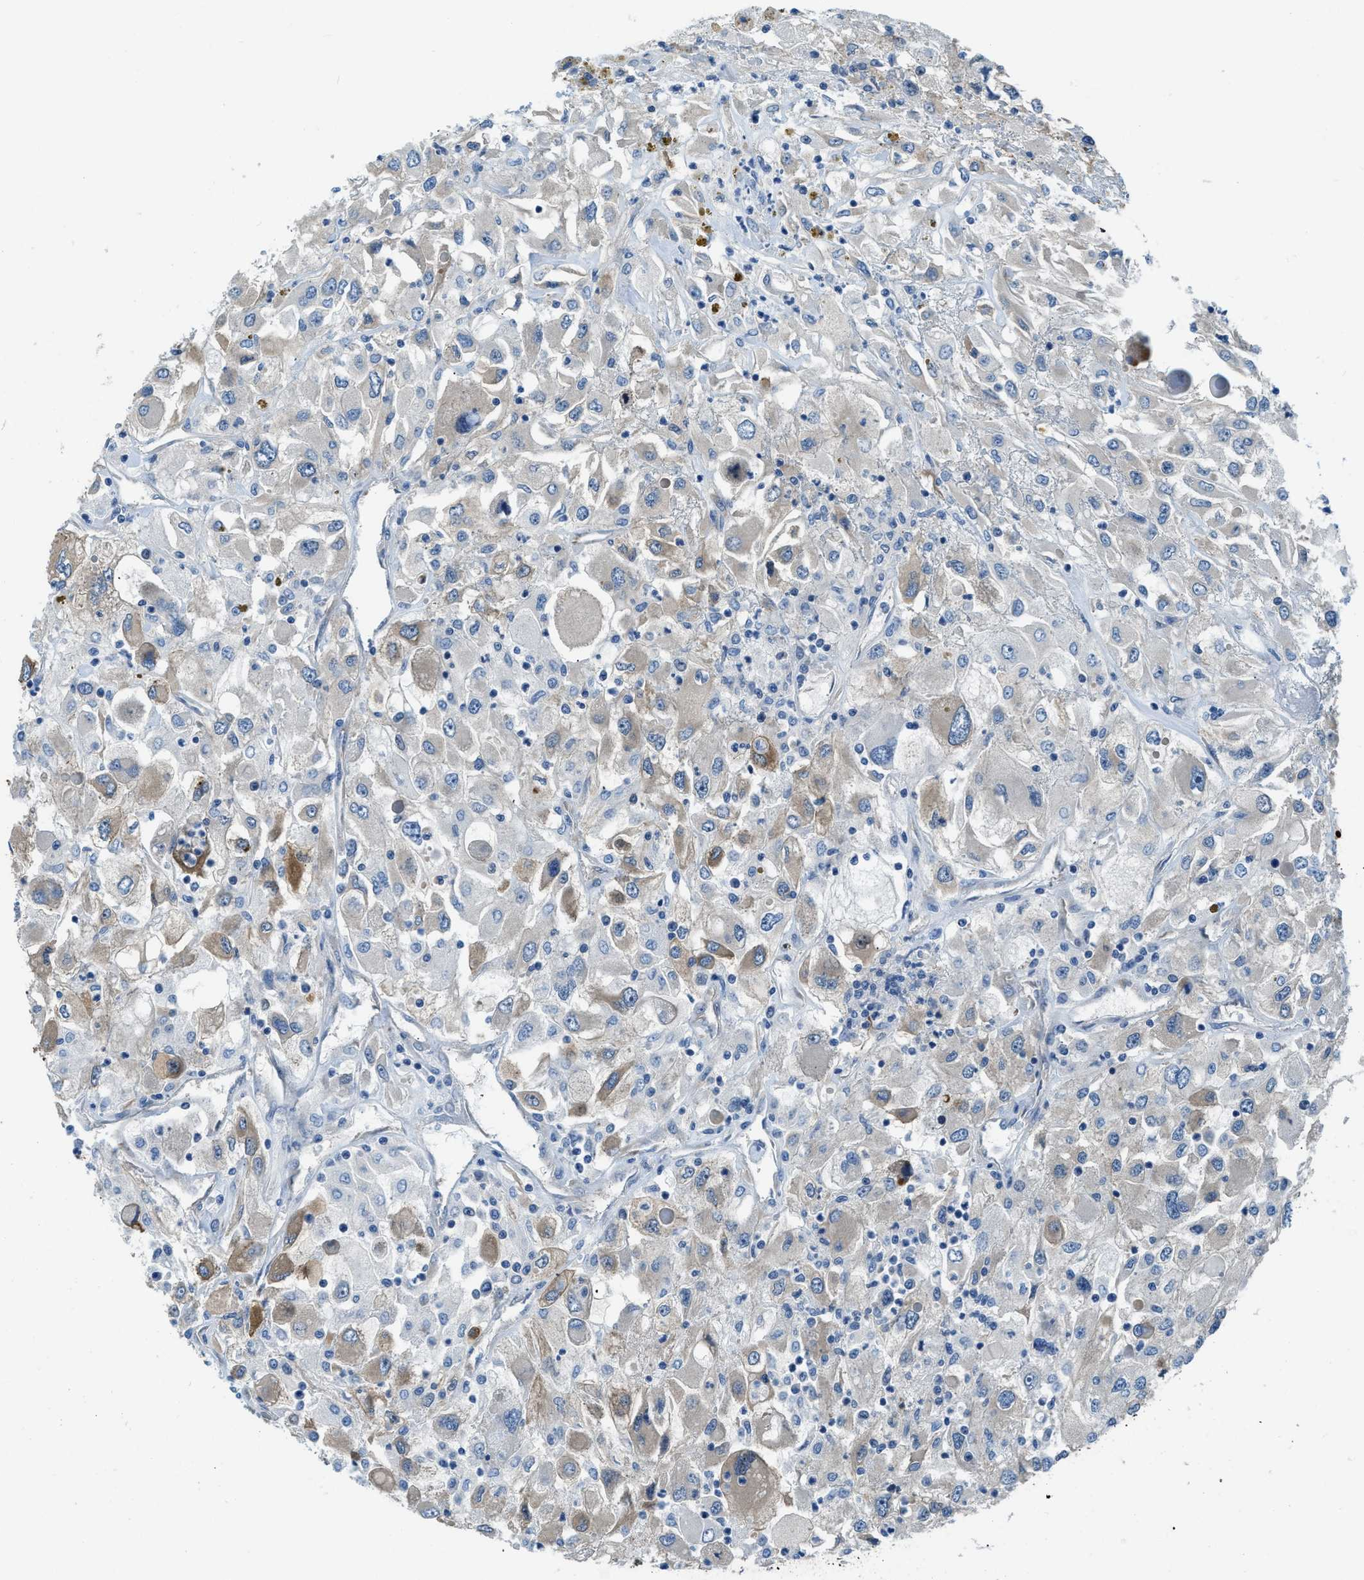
{"staining": {"intensity": "weak", "quantity": "<25%", "location": "cytoplasmic/membranous"}, "tissue": "renal cancer", "cell_type": "Tumor cells", "image_type": "cancer", "snomed": [{"axis": "morphology", "description": "Adenocarcinoma, NOS"}, {"axis": "topography", "description": "Kidney"}], "caption": "Tumor cells are negative for protein expression in human renal cancer (adenocarcinoma).", "gene": "PFKP", "patient": {"sex": "female", "age": 52}}